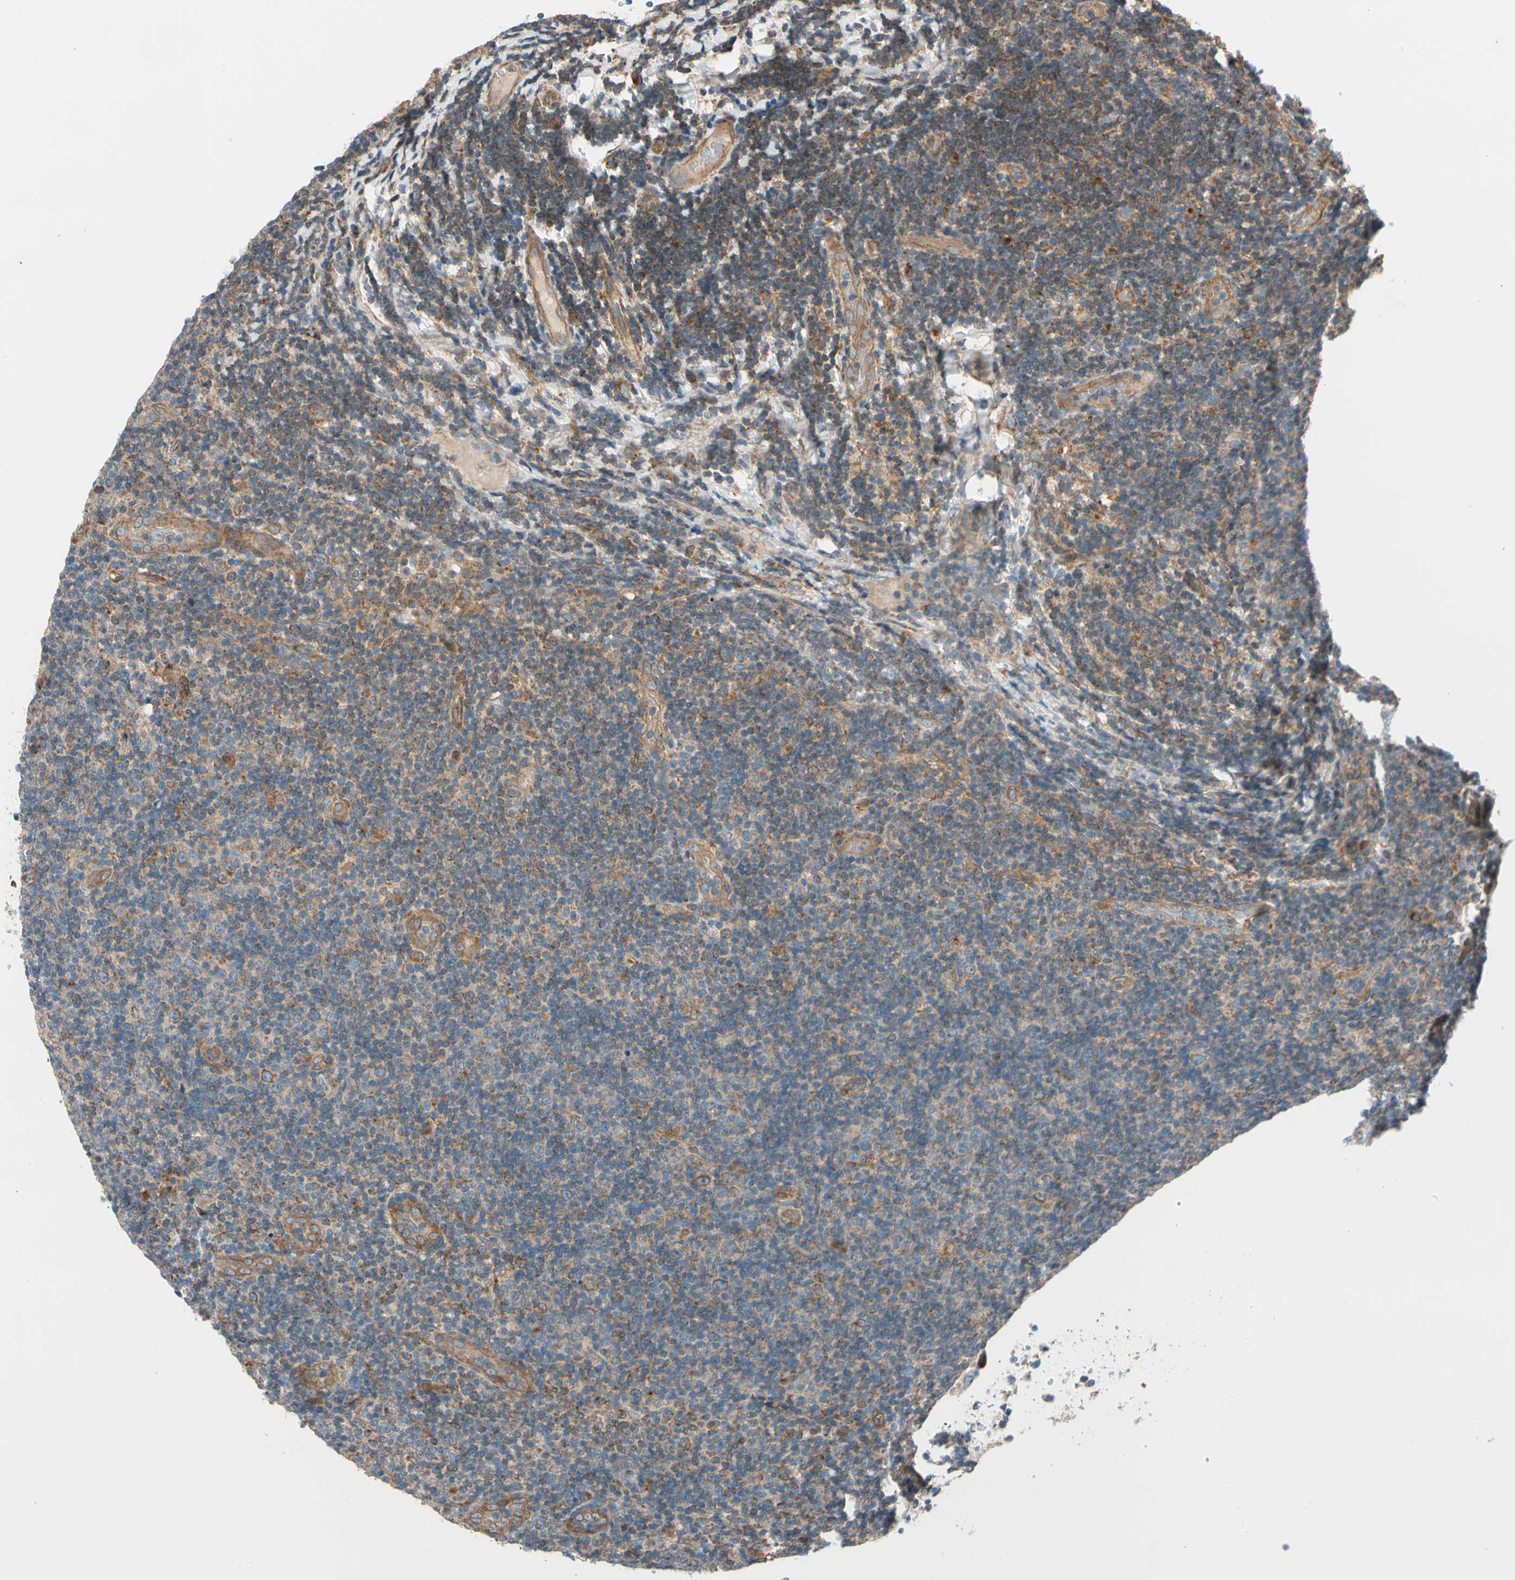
{"staining": {"intensity": "moderate", "quantity": ">75%", "location": "cytoplasmic/membranous"}, "tissue": "lymphoma", "cell_type": "Tumor cells", "image_type": "cancer", "snomed": [{"axis": "morphology", "description": "Malignant lymphoma, non-Hodgkin's type, Low grade"}, {"axis": "topography", "description": "Lymph node"}], "caption": "Immunohistochemistry photomicrograph of neoplastic tissue: human lymphoma stained using immunohistochemistry displays medium levels of moderate protein expression localized specifically in the cytoplasmic/membranous of tumor cells, appearing as a cytoplasmic/membranous brown color.", "gene": "PHYH", "patient": {"sex": "male", "age": 83}}